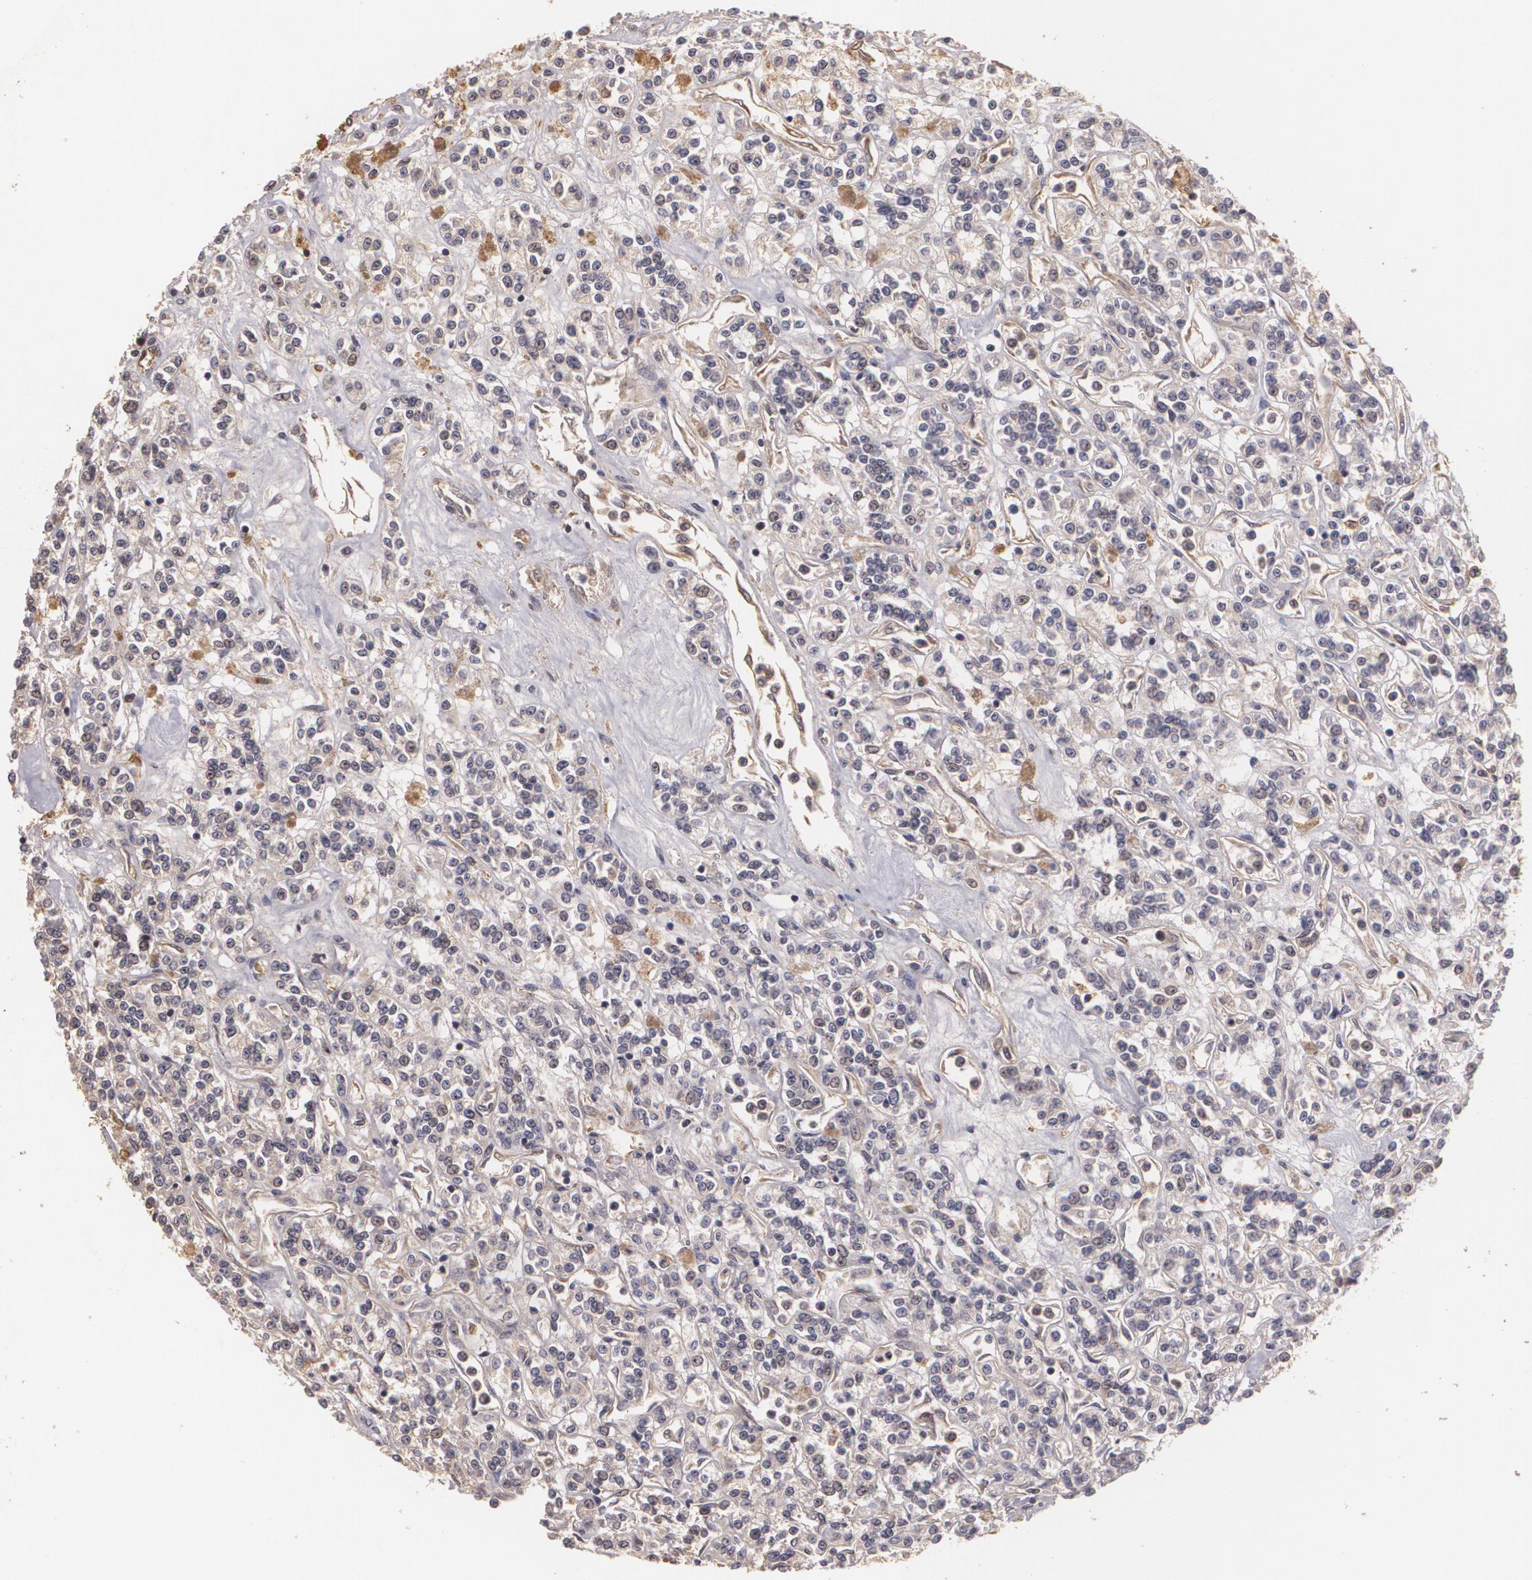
{"staining": {"intensity": "weak", "quantity": "<25%", "location": "cytoplasmic/membranous"}, "tissue": "renal cancer", "cell_type": "Tumor cells", "image_type": "cancer", "snomed": [{"axis": "morphology", "description": "Adenocarcinoma, NOS"}, {"axis": "topography", "description": "Kidney"}], "caption": "High power microscopy micrograph of an IHC micrograph of renal cancer (adenocarcinoma), revealing no significant expression in tumor cells.", "gene": "BRCA1", "patient": {"sex": "female", "age": 76}}